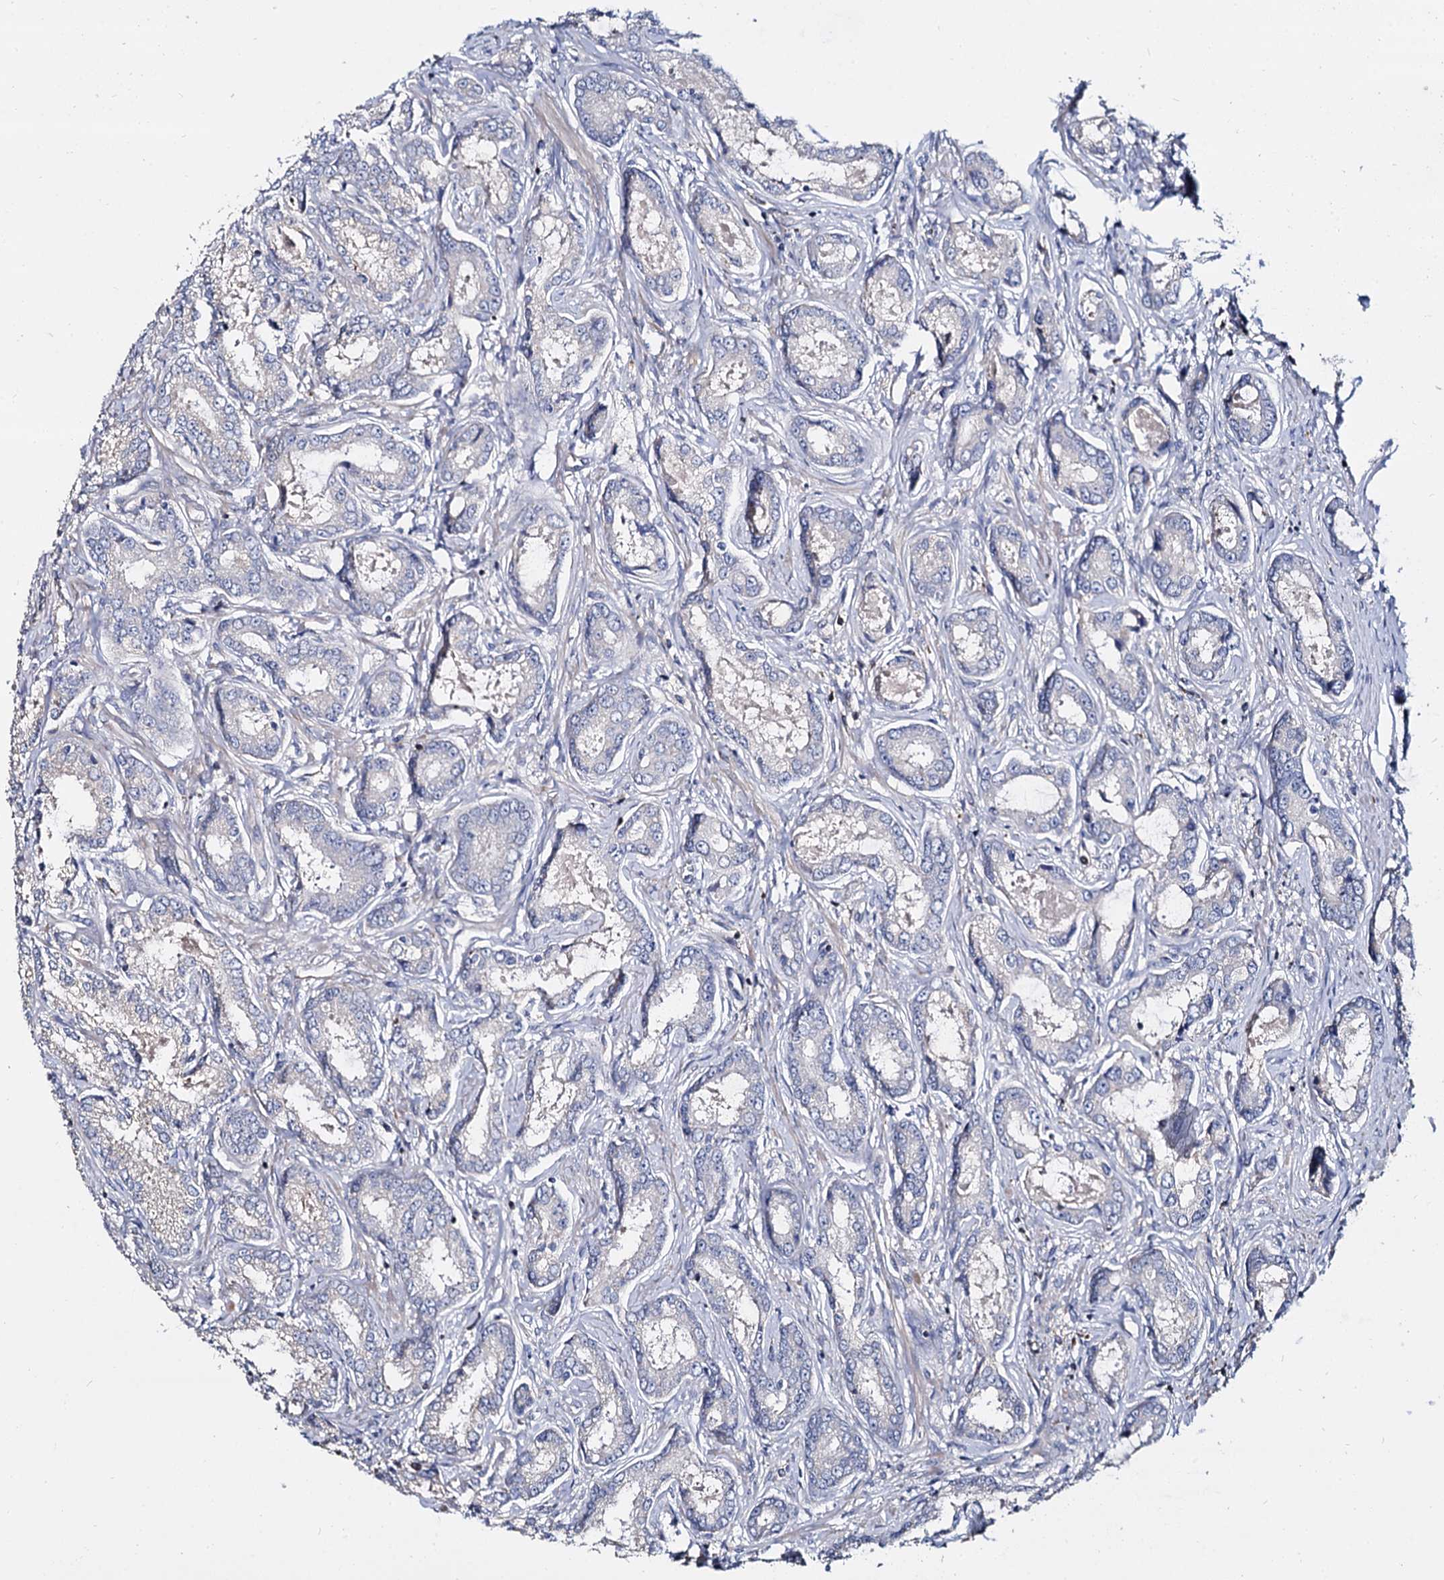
{"staining": {"intensity": "negative", "quantity": "none", "location": "none"}, "tissue": "prostate cancer", "cell_type": "Tumor cells", "image_type": "cancer", "snomed": [{"axis": "morphology", "description": "Adenocarcinoma, Low grade"}, {"axis": "topography", "description": "Prostate"}], "caption": "A photomicrograph of human prostate cancer is negative for staining in tumor cells. (DAB (3,3'-diaminobenzidine) IHC, high magnification).", "gene": "ANKRD13A", "patient": {"sex": "male", "age": 68}}